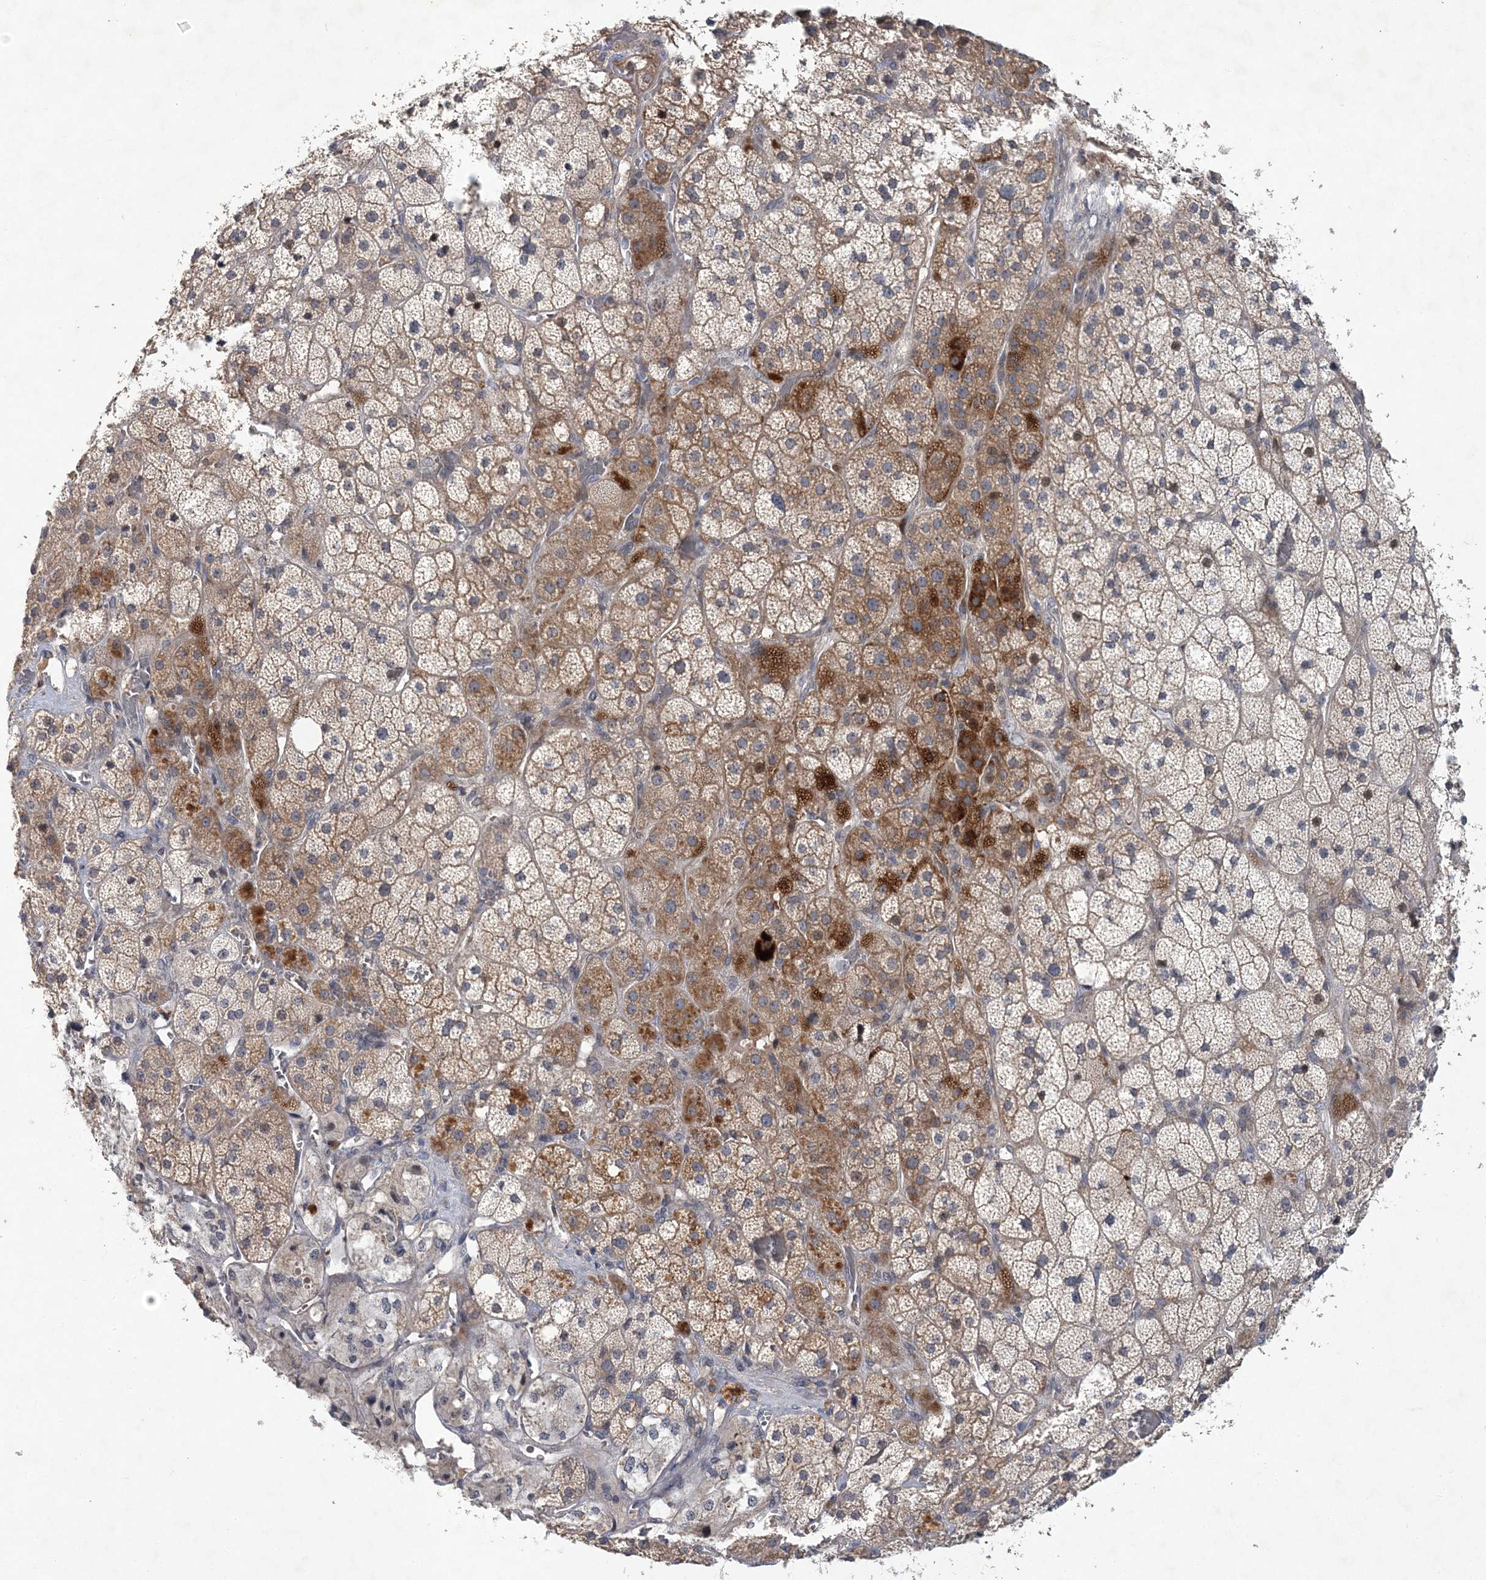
{"staining": {"intensity": "moderate", "quantity": ">75%", "location": "cytoplasmic/membranous,nuclear"}, "tissue": "adrenal gland", "cell_type": "Glandular cells", "image_type": "normal", "snomed": [{"axis": "morphology", "description": "Normal tissue, NOS"}, {"axis": "topography", "description": "Adrenal gland"}], "caption": "Protein staining of benign adrenal gland displays moderate cytoplasmic/membranous,nuclear positivity in about >75% of glandular cells.", "gene": "RNF25", "patient": {"sex": "male", "age": 57}}